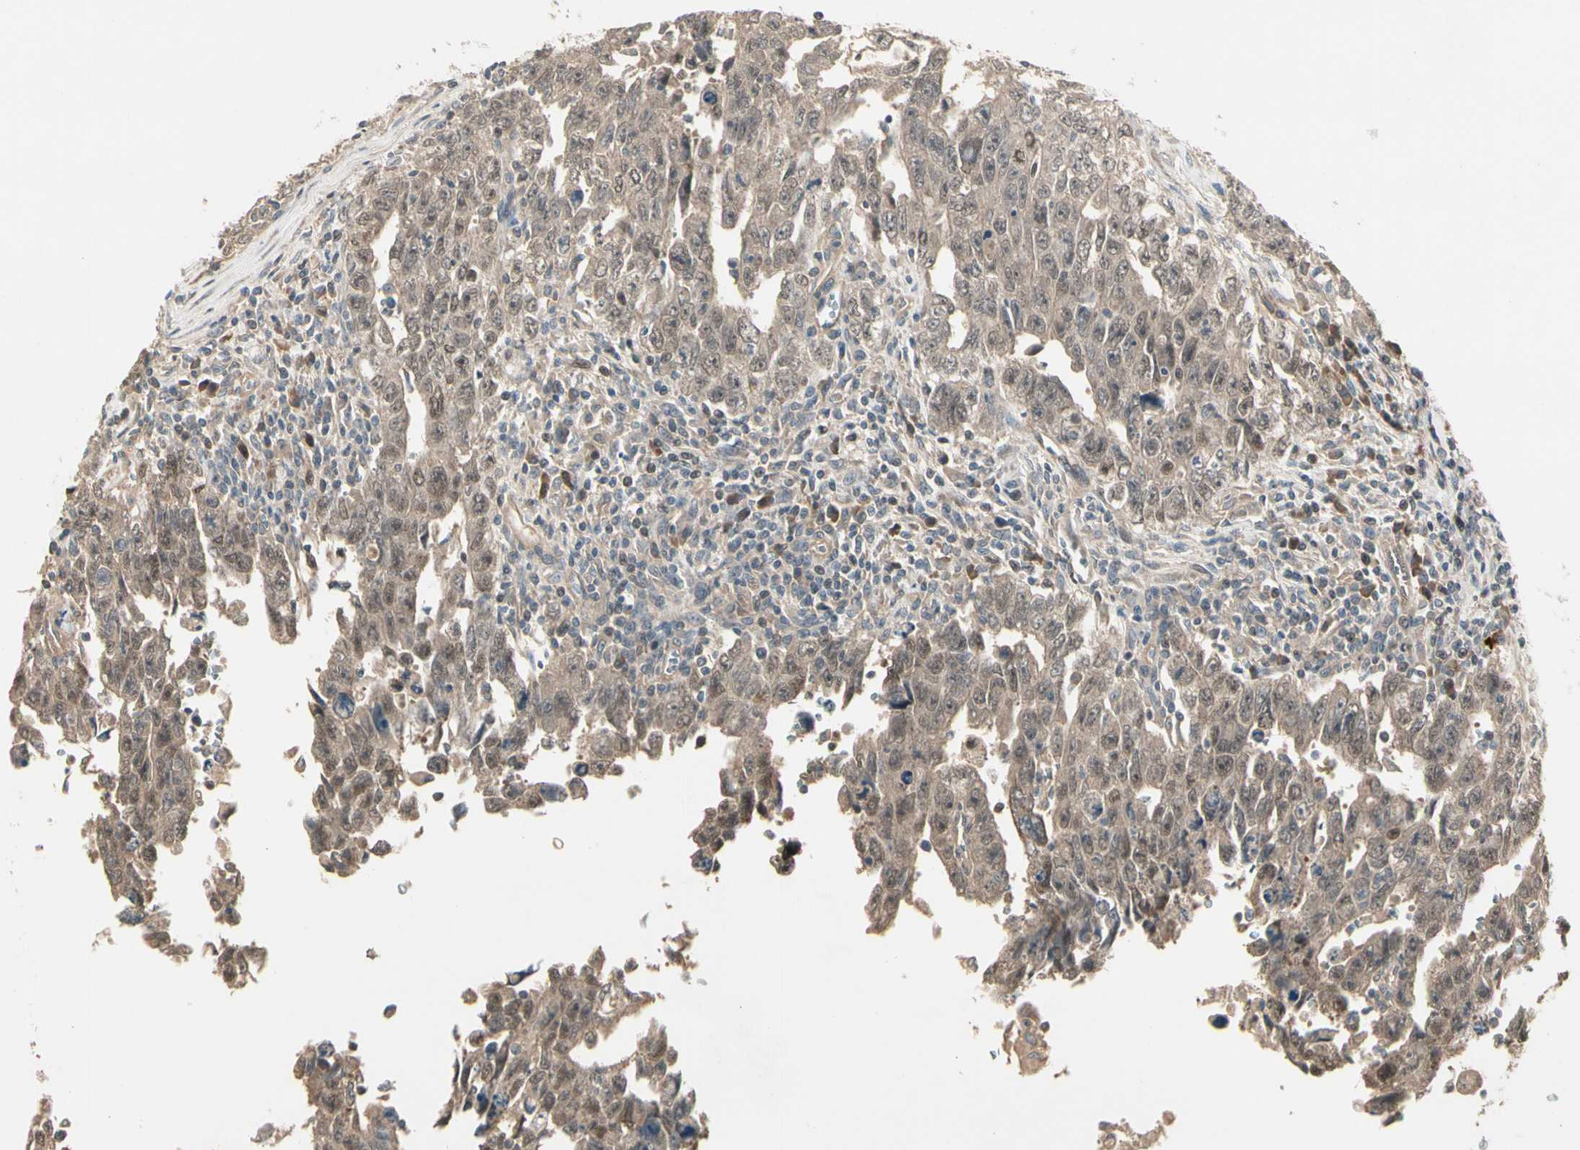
{"staining": {"intensity": "weak", "quantity": ">75%", "location": "cytoplasmic/membranous,nuclear"}, "tissue": "testis cancer", "cell_type": "Tumor cells", "image_type": "cancer", "snomed": [{"axis": "morphology", "description": "Carcinoma, Embryonal, NOS"}, {"axis": "topography", "description": "Testis"}], "caption": "Protein staining of testis cancer (embryonal carcinoma) tissue exhibits weak cytoplasmic/membranous and nuclear staining in approximately >75% of tumor cells. The staining is performed using DAB (3,3'-diaminobenzidine) brown chromogen to label protein expression. The nuclei are counter-stained blue using hematoxylin.", "gene": "ATG4C", "patient": {"sex": "male", "age": 28}}